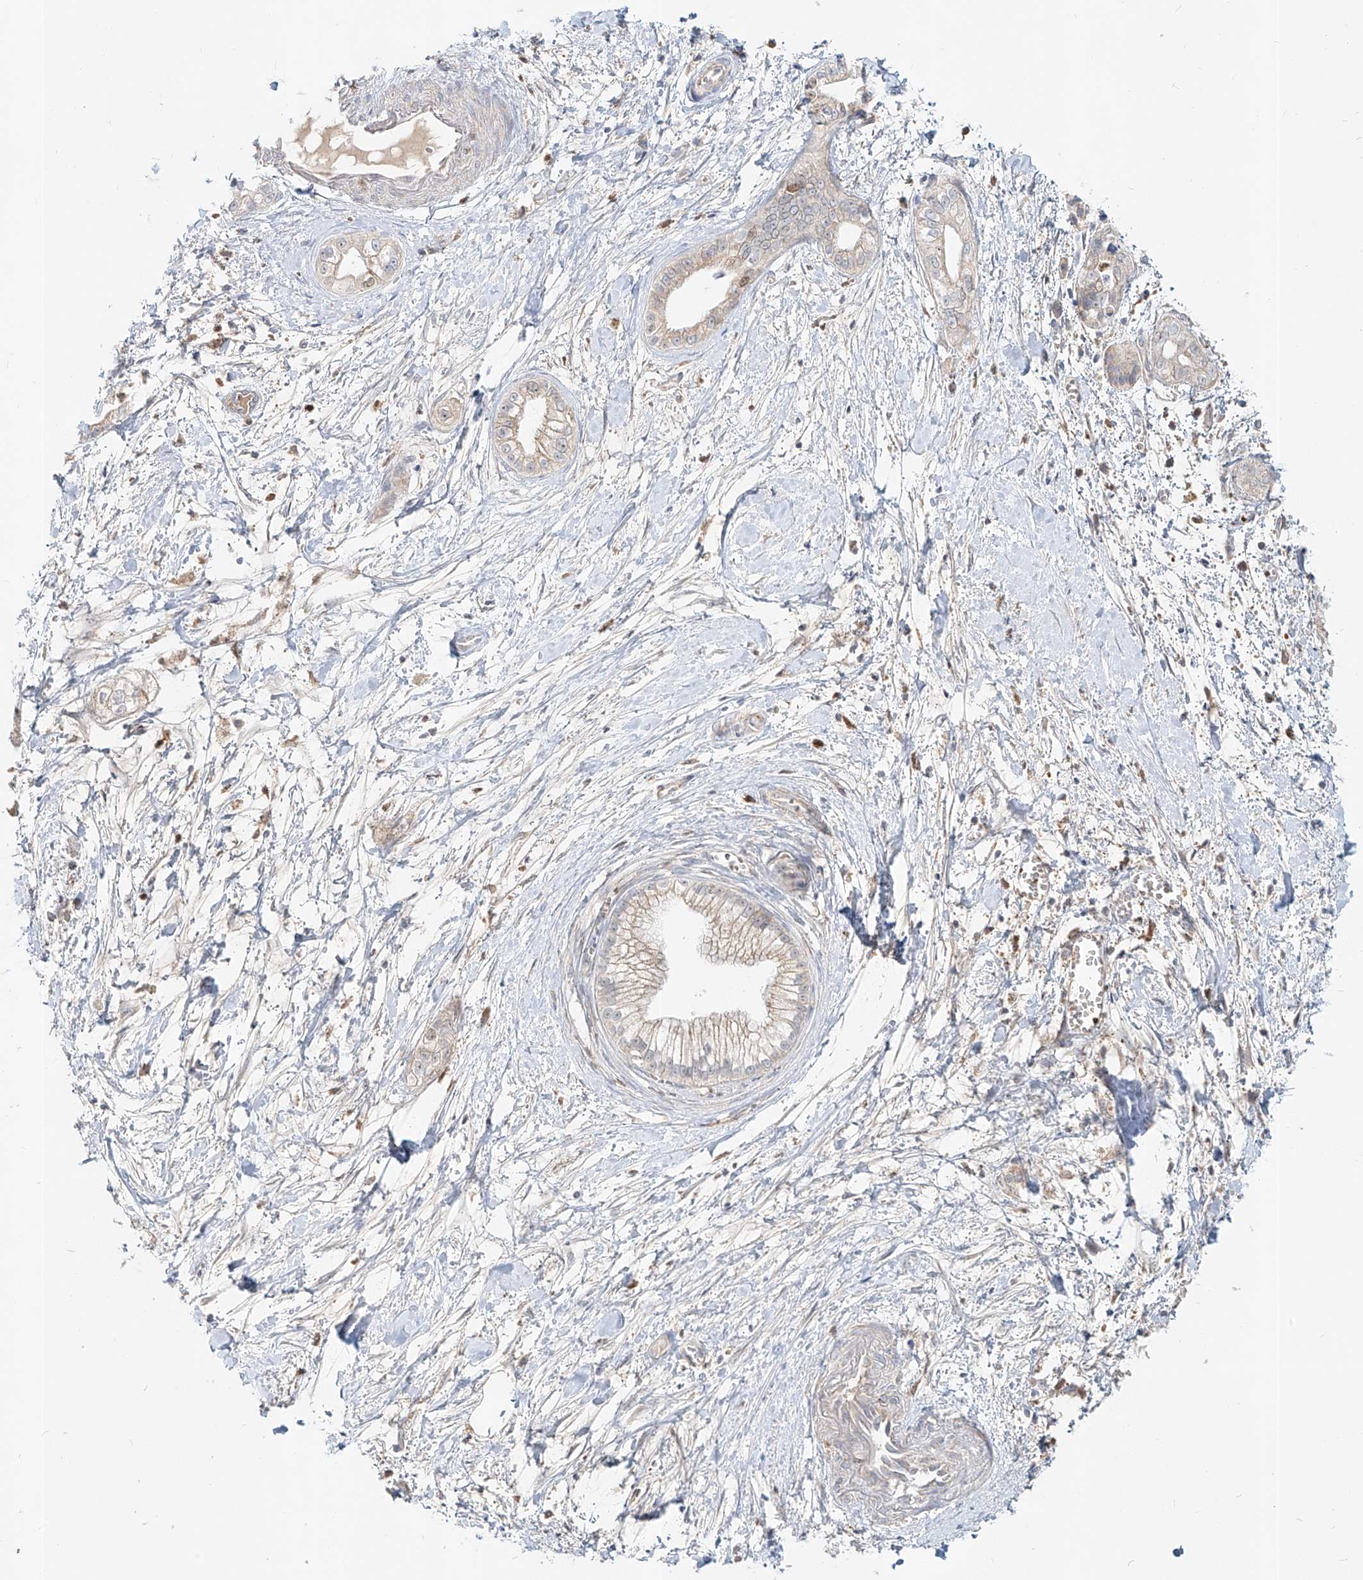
{"staining": {"intensity": "negative", "quantity": "none", "location": "none"}, "tissue": "pancreatic cancer", "cell_type": "Tumor cells", "image_type": "cancer", "snomed": [{"axis": "morphology", "description": "Adenocarcinoma, NOS"}, {"axis": "topography", "description": "Pancreas"}], "caption": "There is no significant positivity in tumor cells of pancreatic cancer (adenocarcinoma). (Brightfield microscopy of DAB immunohistochemistry (IHC) at high magnification).", "gene": "FGD2", "patient": {"sex": "male", "age": 68}}